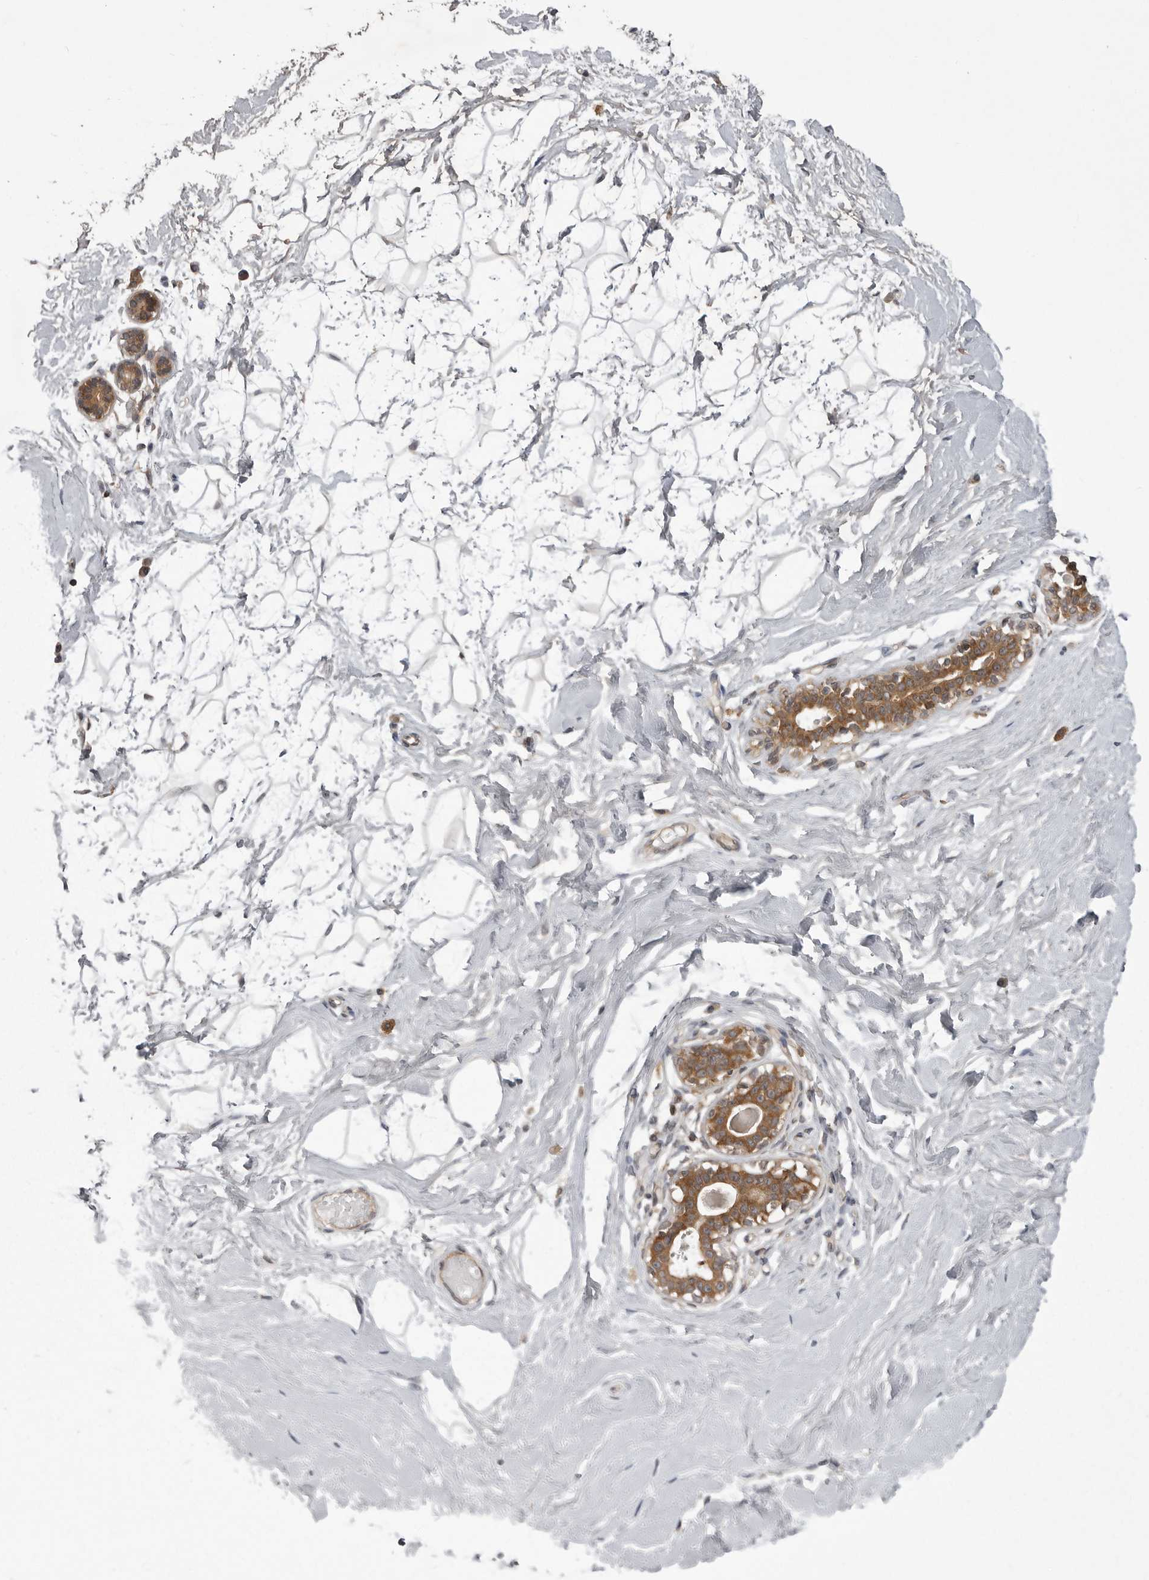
{"staining": {"intensity": "negative", "quantity": "none", "location": "none"}, "tissue": "breast", "cell_type": "Adipocytes", "image_type": "normal", "snomed": [{"axis": "morphology", "description": "Normal tissue, NOS"}, {"axis": "morphology", "description": "Adenoma, NOS"}, {"axis": "topography", "description": "Breast"}], "caption": "A high-resolution image shows immunohistochemistry (IHC) staining of unremarkable breast, which displays no significant positivity in adipocytes.", "gene": "STK24", "patient": {"sex": "female", "age": 23}}